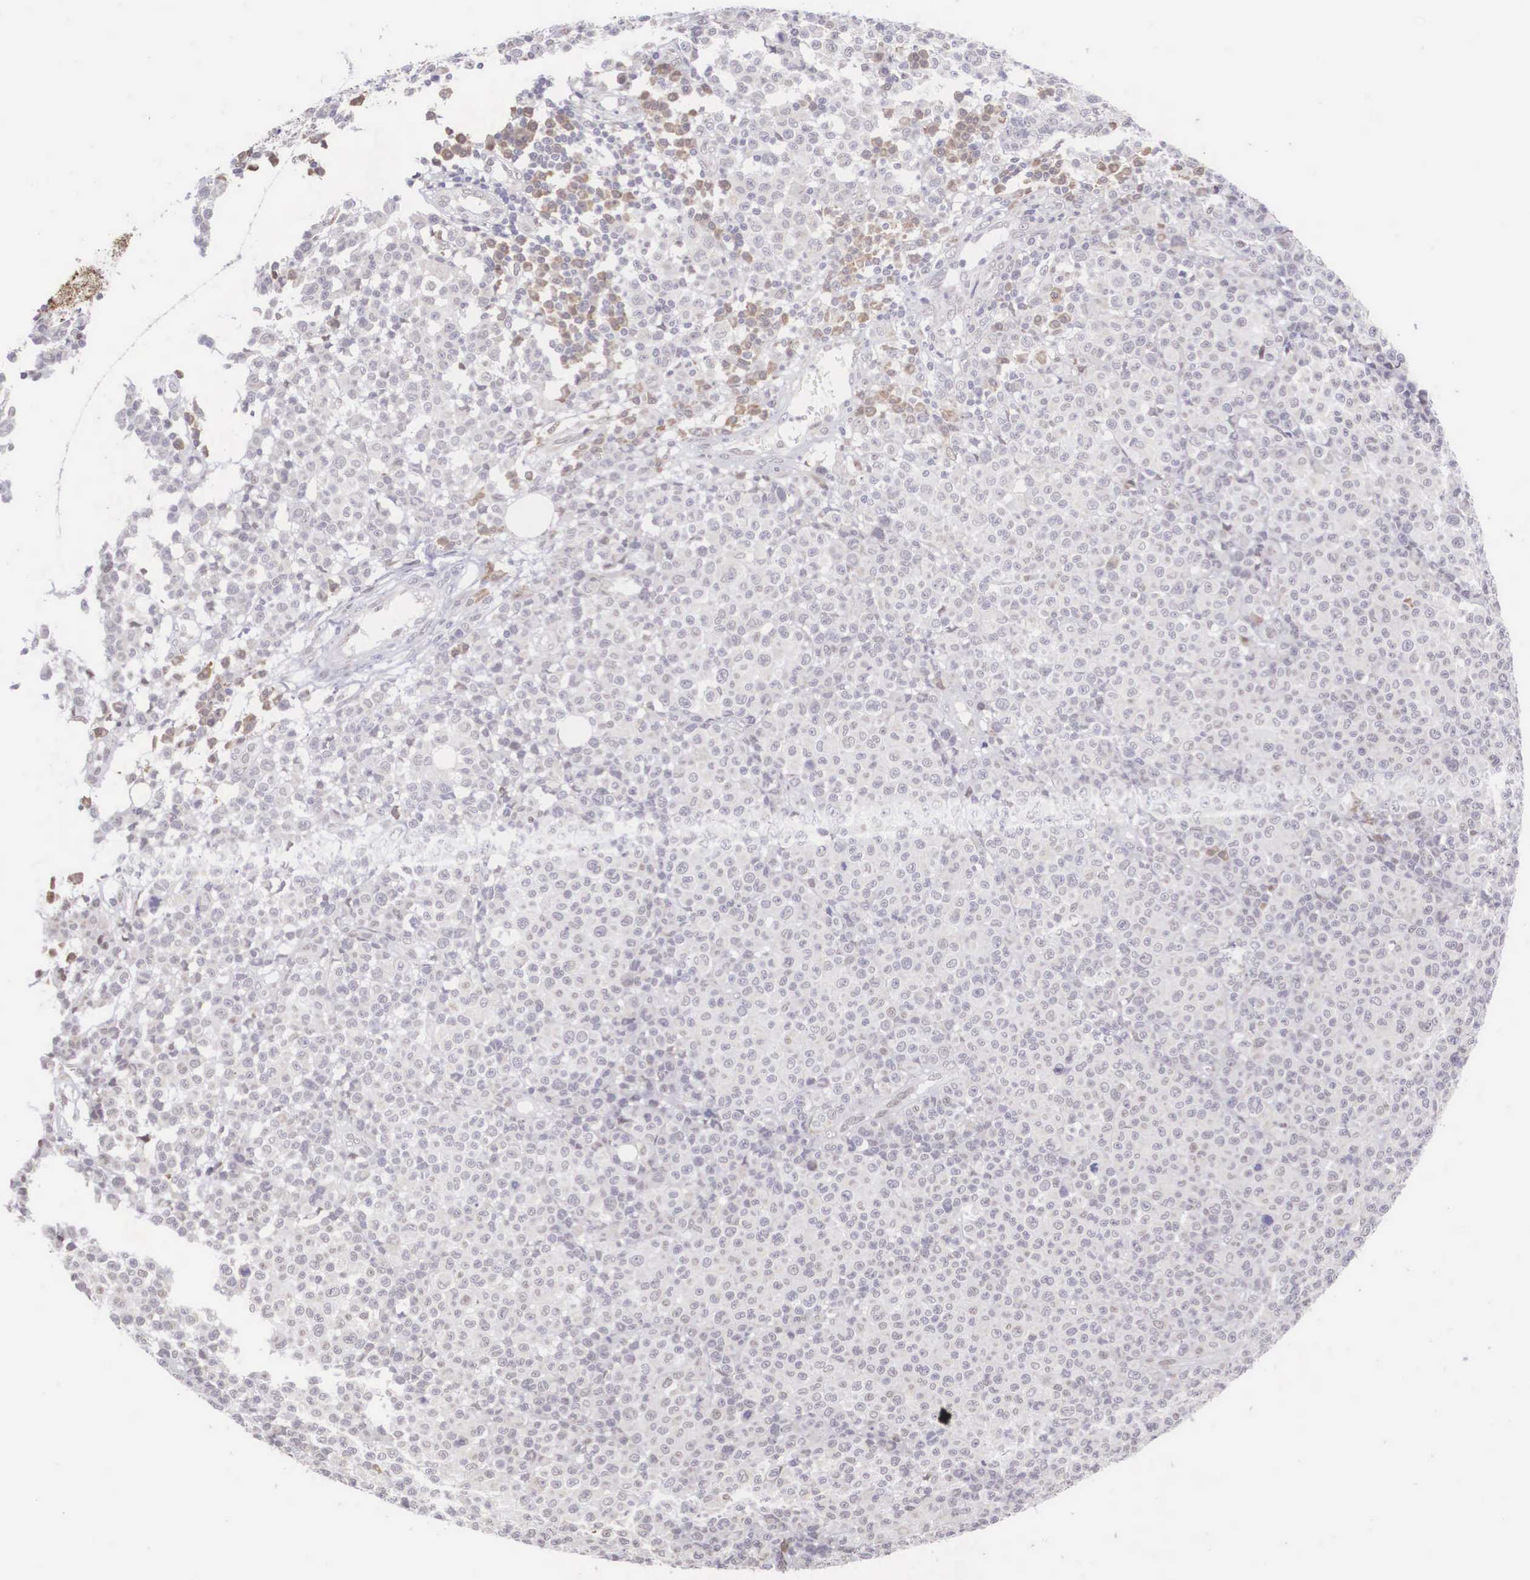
{"staining": {"intensity": "weak", "quantity": "<25%", "location": "cytoplasmic/membranous"}, "tissue": "melanoma", "cell_type": "Tumor cells", "image_type": "cancer", "snomed": [{"axis": "morphology", "description": "Malignant melanoma, Metastatic site"}, {"axis": "topography", "description": "Skin"}], "caption": "DAB immunohistochemical staining of melanoma demonstrates no significant staining in tumor cells. Brightfield microscopy of IHC stained with DAB (brown) and hematoxylin (blue), captured at high magnification.", "gene": "SLC25A21", "patient": {"sex": "male", "age": 32}}